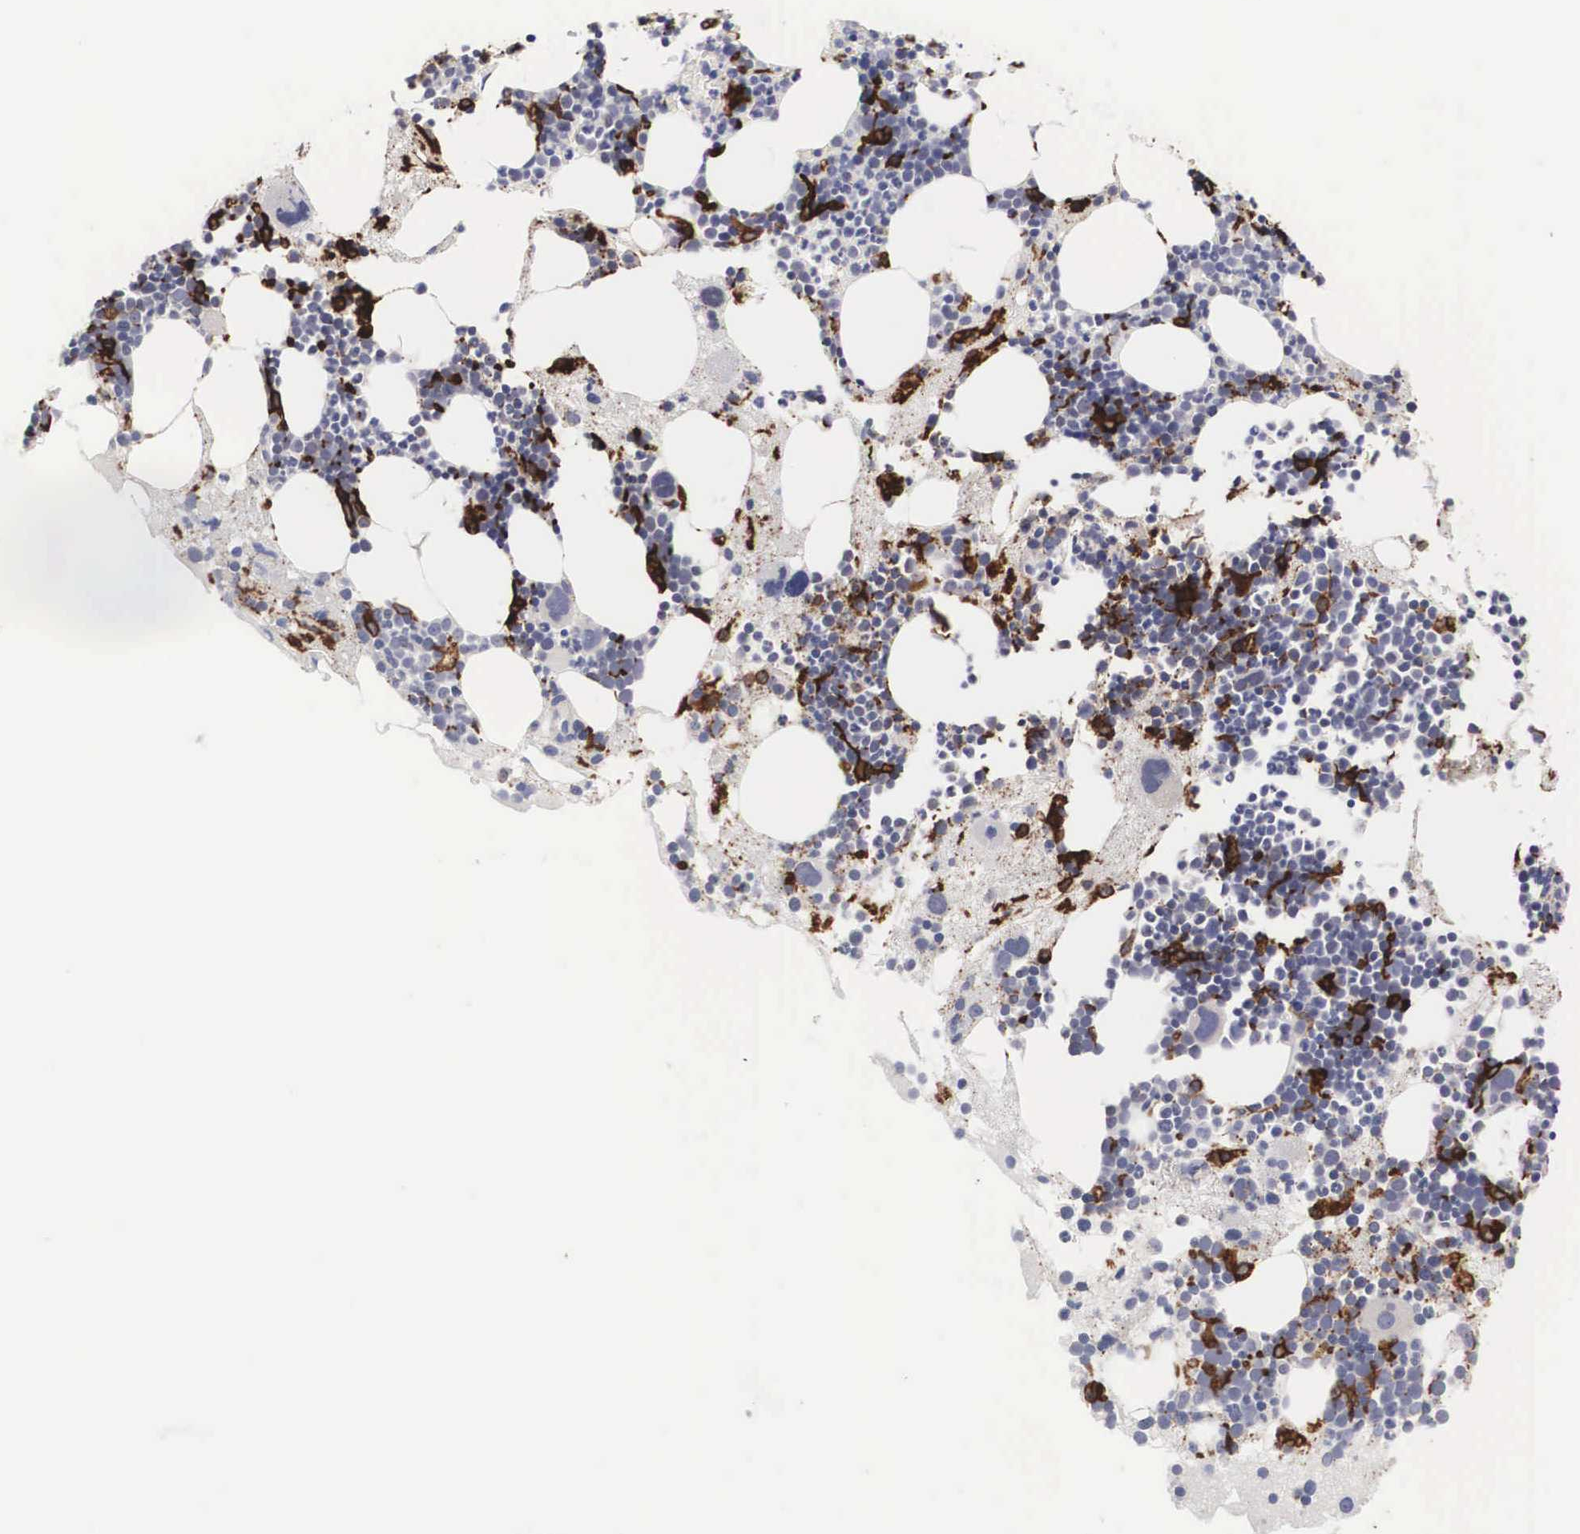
{"staining": {"intensity": "strong", "quantity": "<25%", "location": "cytoplasmic/membranous"}, "tissue": "bone marrow", "cell_type": "Hematopoietic cells", "image_type": "normal", "snomed": [{"axis": "morphology", "description": "Normal tissue, NOS"}, {"axis": "topography", "description": "Bone marrow"}], "caption": "Strong cytoplasmic/membranous protein staining is identified in about <25% of hematopoietic cells in bone marrow.", "gene": "HMOX1", "patient": {"sex": "male", "age": 75}}